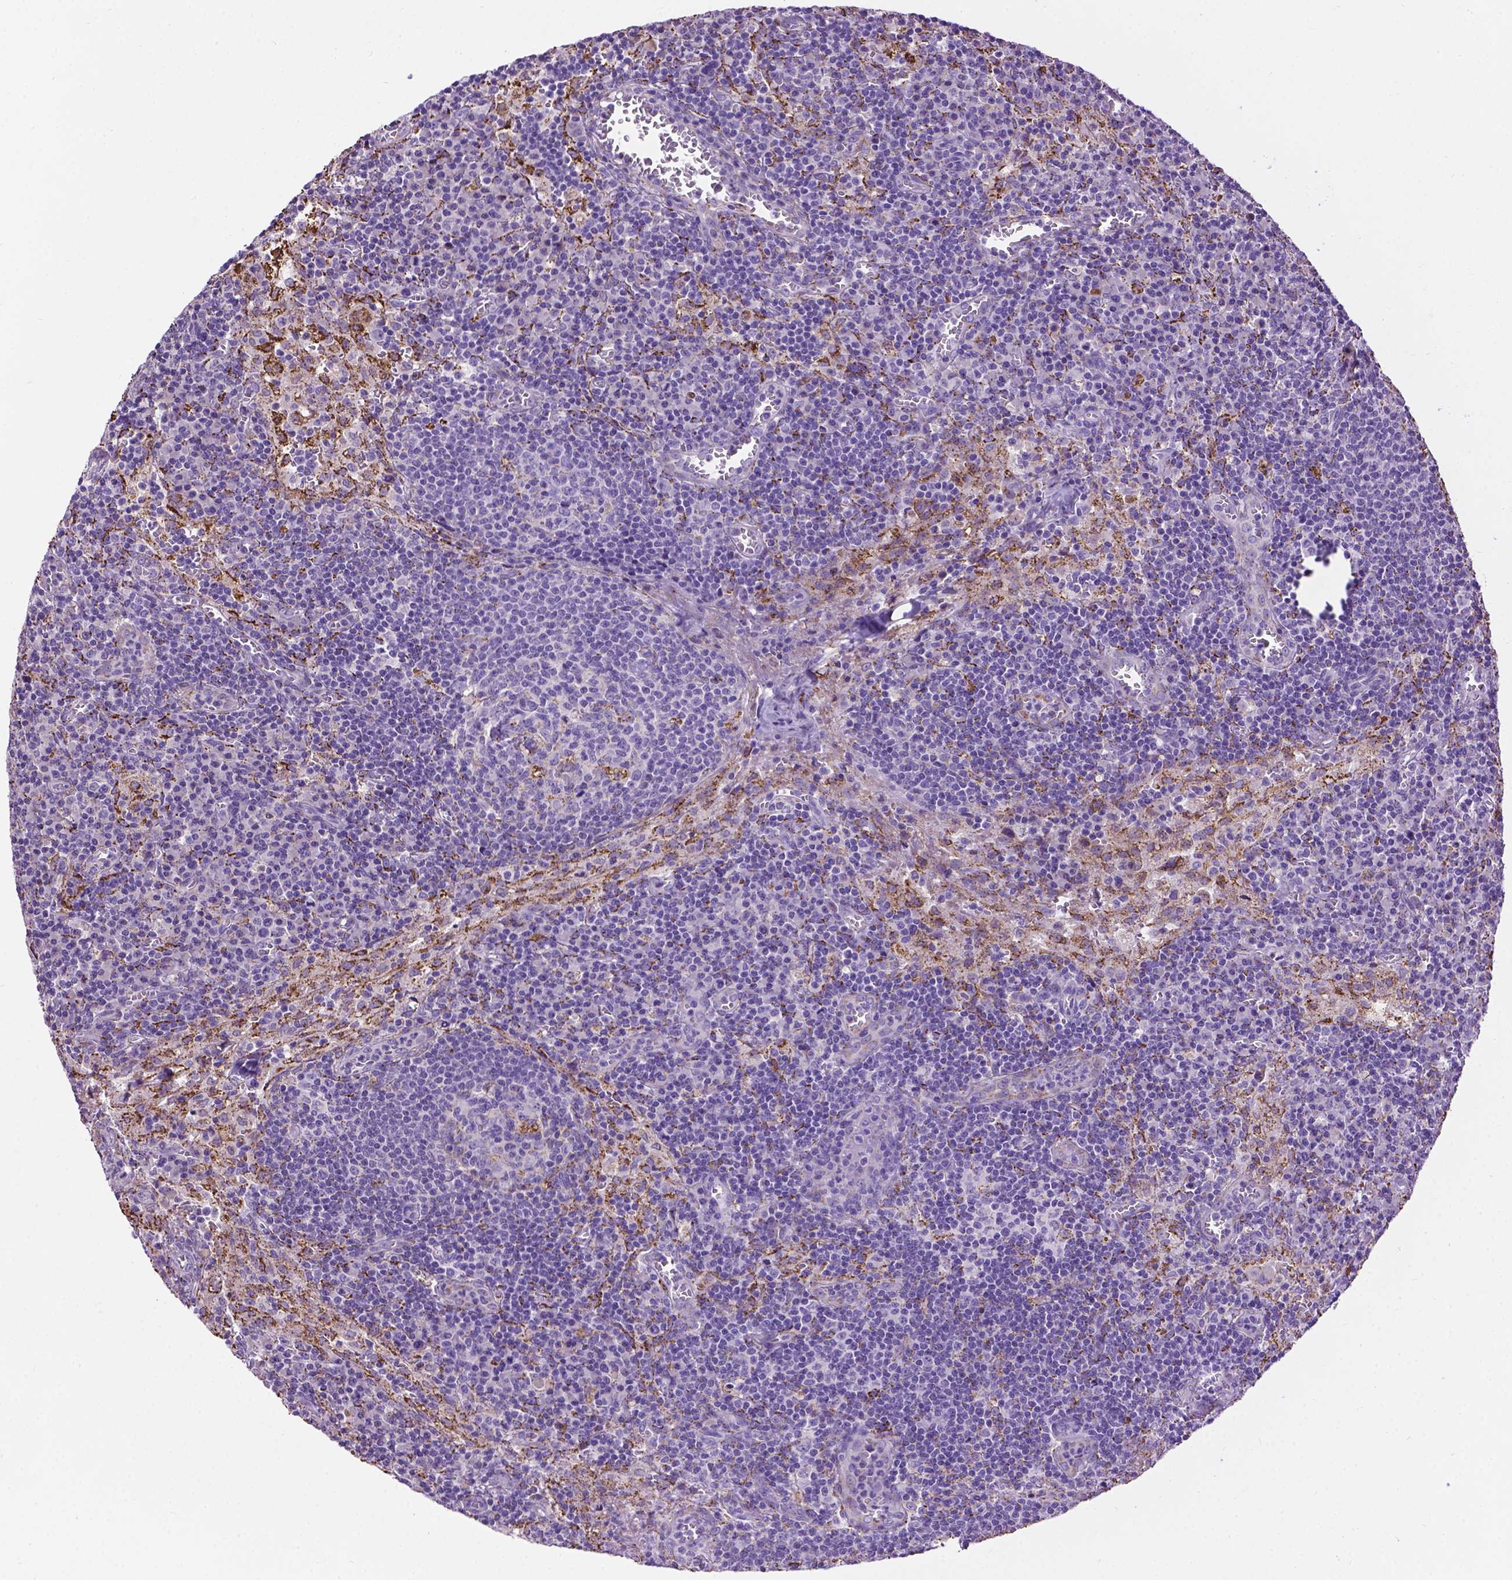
{"staining": {"intensity": "negative", "quantity": "none", "location": "none"}, "tissue": "lymph node", "cell_type": "Germinal center cells", "image_type": "normal", "snomed": [{"axis": "morphology", "description": "Normal tissue, NOS"}, {"axis": "topography", "description": "Lymph node"}], "caption": "Immunohistochemistry (IHC) image of benign lymph node: human lymph node stained with DAB (3,3'-diaminobenzidine) reveals no significant protein staining in germinal center cells.", "gene": "TMEM132E", "patient": {"sex": "male", "age": 62}}